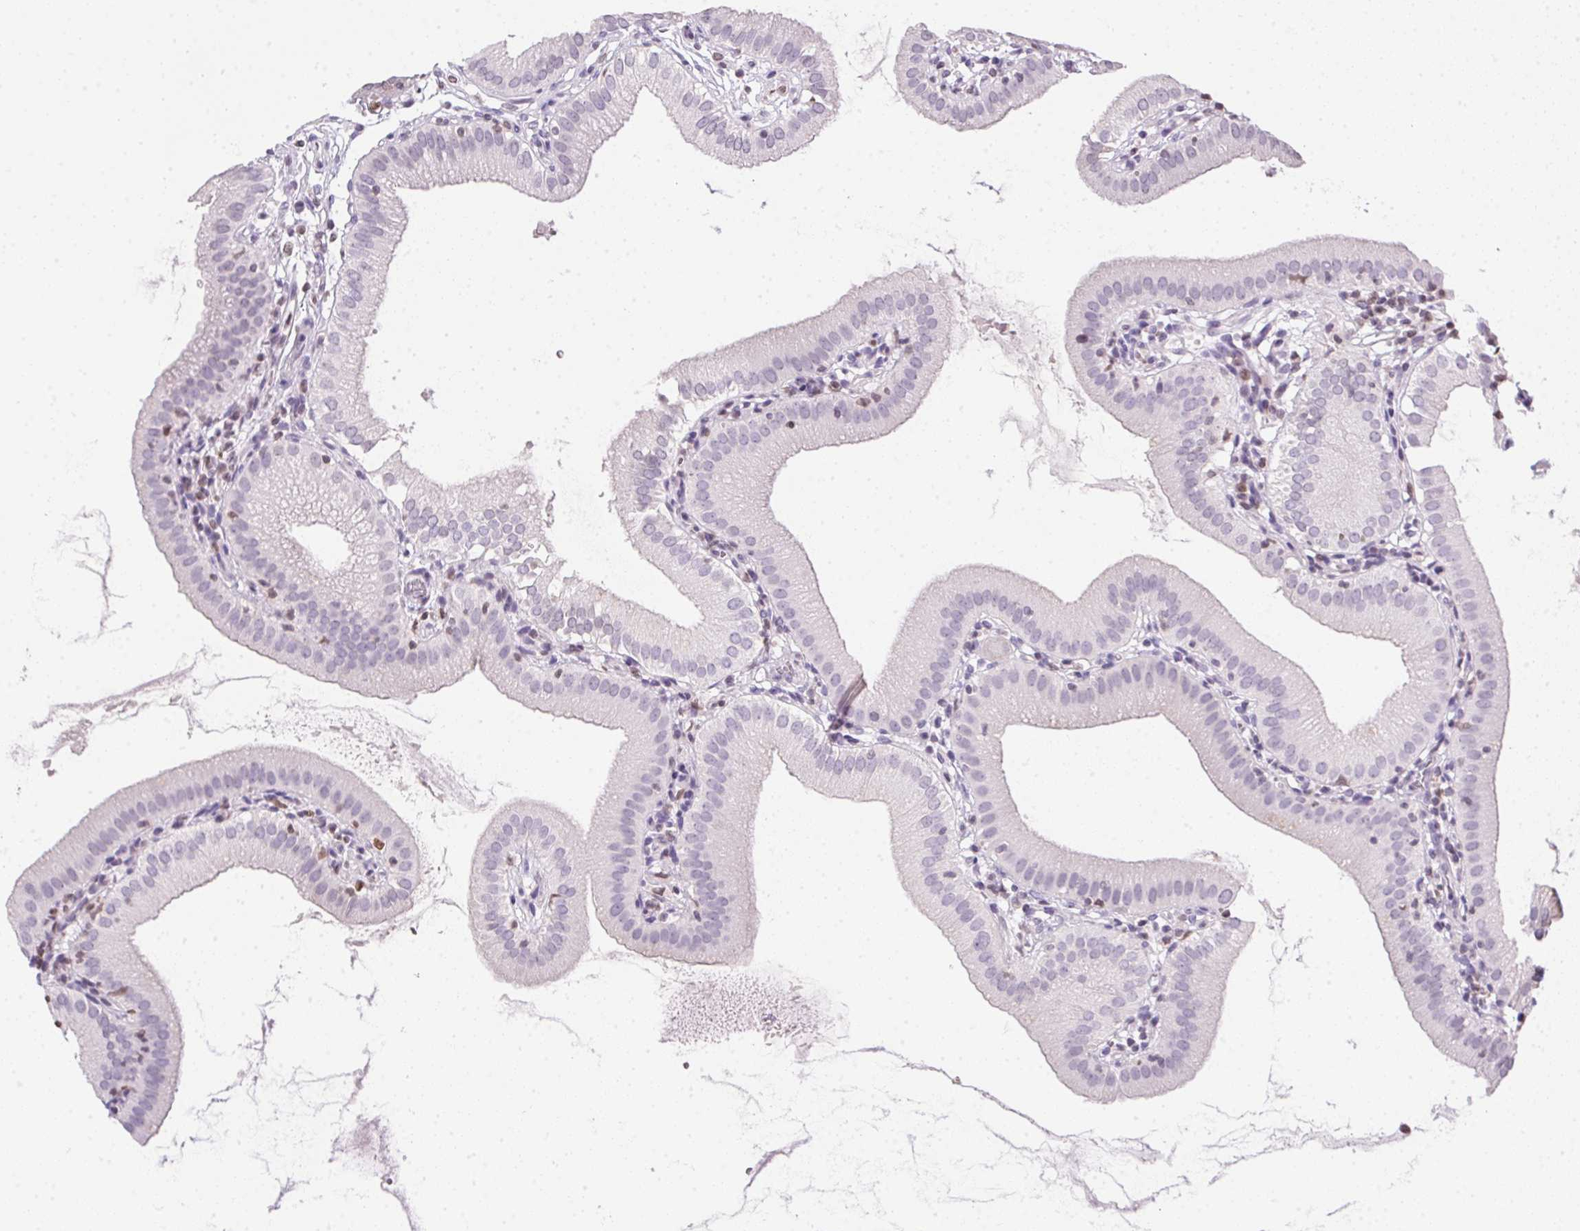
{"staining": {"intensity": "weak", "quantity": "<25%", "location": "nuclear"}, "tissue": "gallbladder", "cell_type": "Glandular cells", "image_type": "normal", "snomed": [{"axis": "morphology", "description": "Normal tissue, NOS"}, {"axis": "topography", "description": "Gallbladder"}], "caption": "Human gallbladder stained for a protein using IHC reveals no positivity in glandular cells.", "gene": "PRL", "patient": {"sex": "female", "age": 65}}